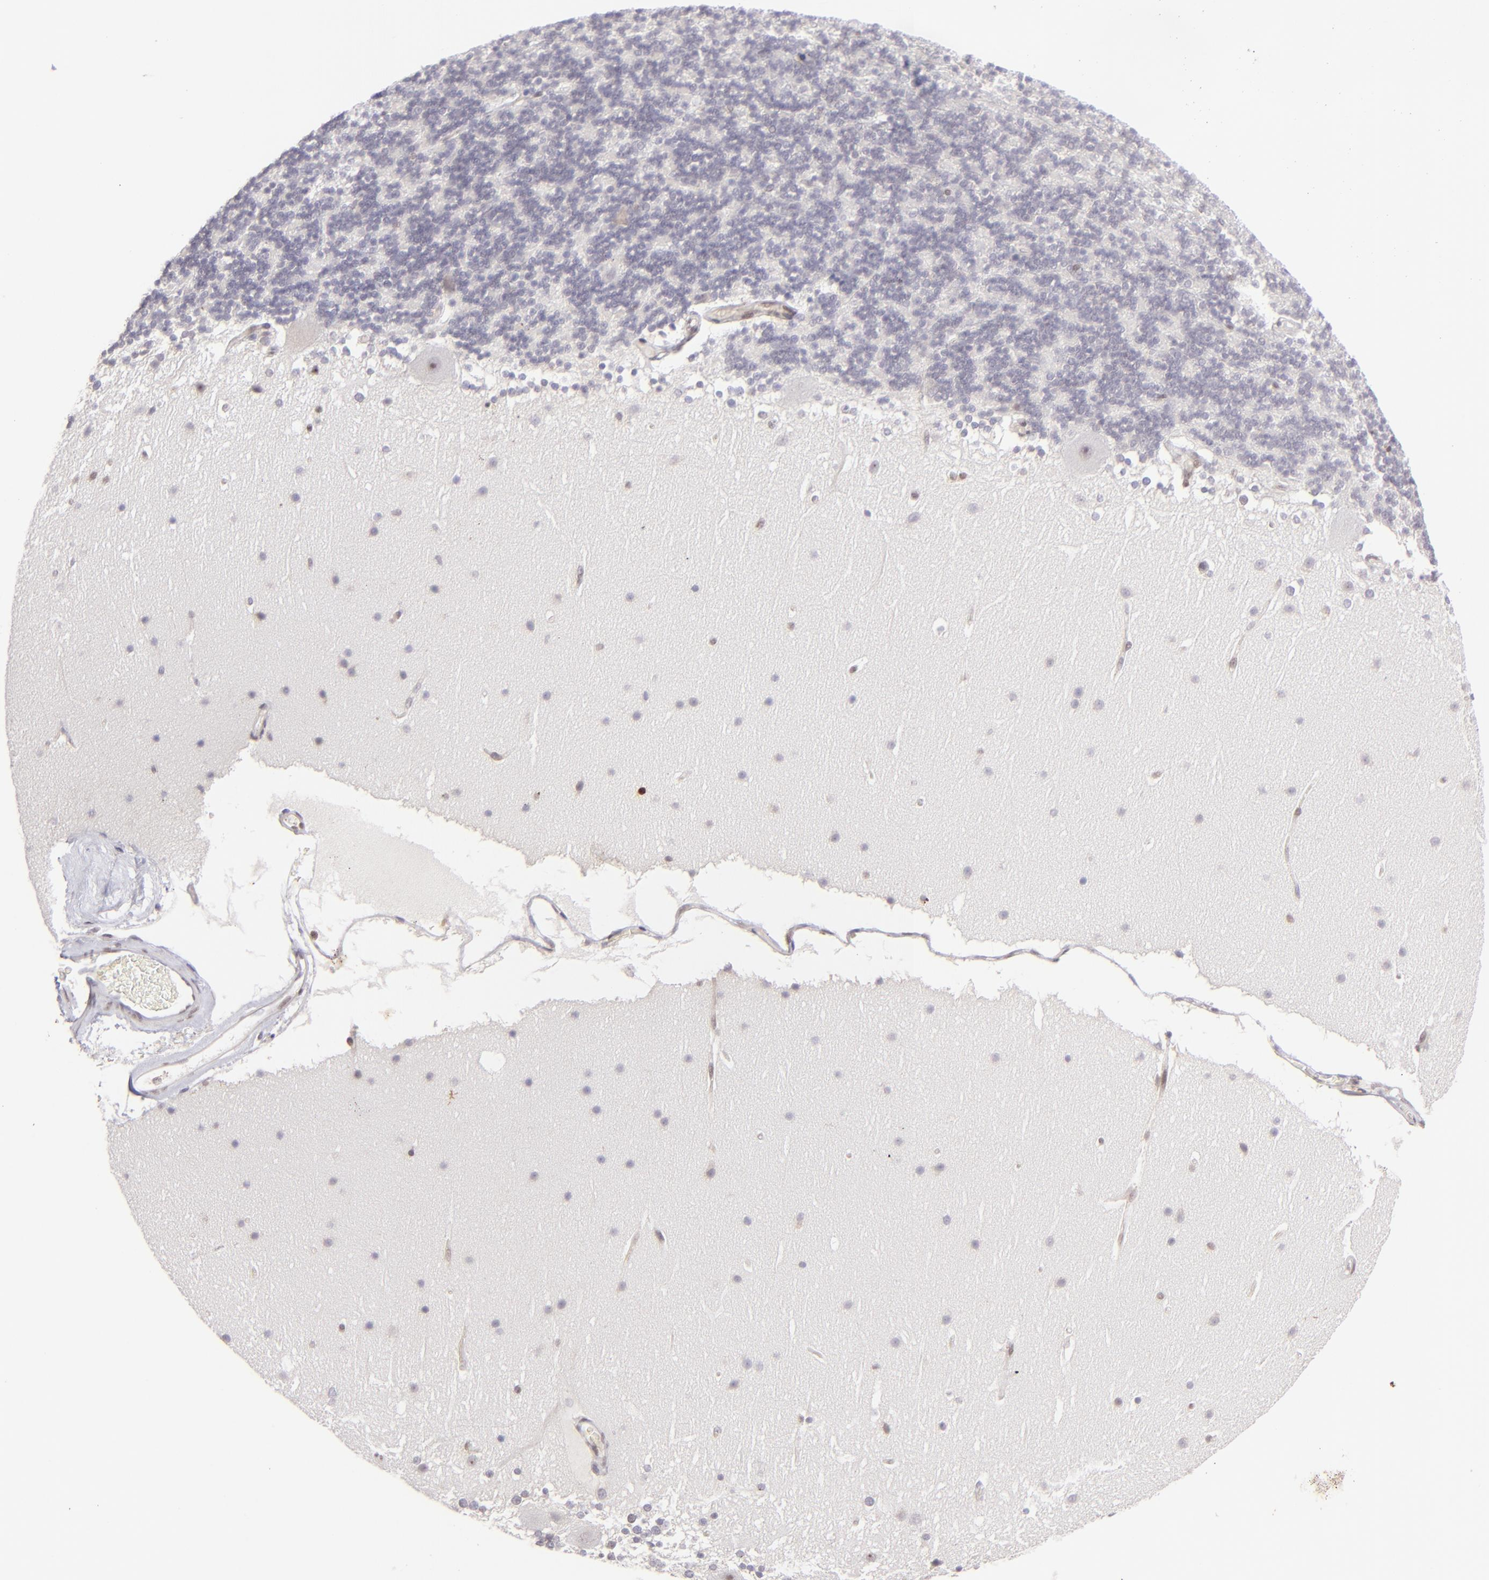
{"staining": {"intensity": "negative", "quantity": "none", "location": "none"}, "tissue": "cerebellum", "cell_type": "Cells in granular layer", "image_type": "normal", "snomed": [{"axis": "morphology", "description": "Normal tissue, NOS"}, {"axis": "topography", "description": "Cerebellum"}], "caption": "Immunohistochemistry (IHC) of benign human cerebellum exhibits no positivity in cells in granular layer.", "gene": "POU2F1", "patient": {"sex": "female", "age": 19}}